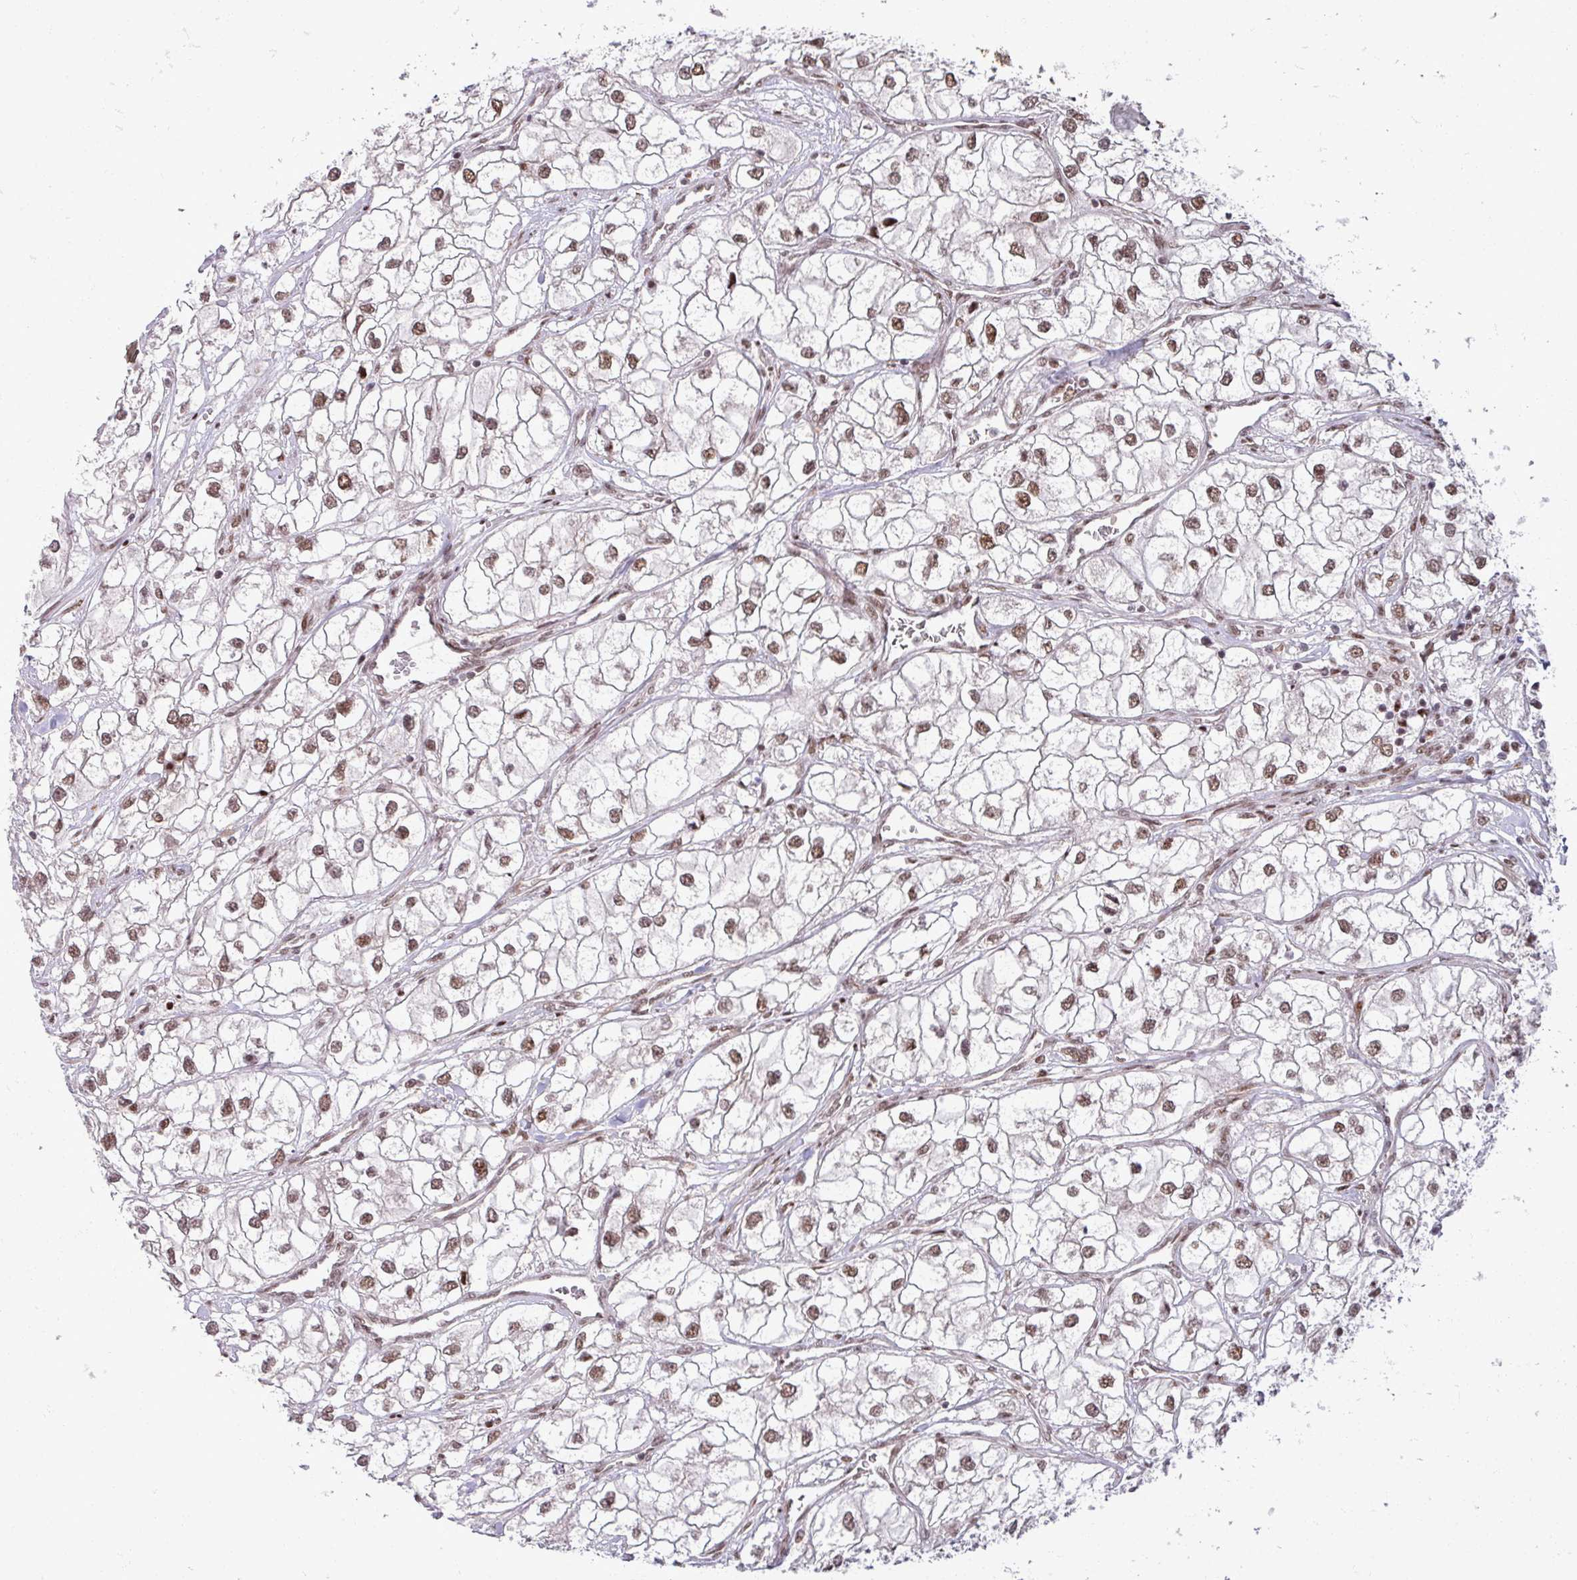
{"staining": {"intensity": "moderate", "quantity": ">75%", "location": "nuclear"}, "tissue": "renal cancer", "cell_type": "Tumor cells", "image_type": "cancer", "snomed": [{"axis": "morphology", "description": "Adenocarcinoma, NOS"}, {"axis": "topography", "description": "Kidney"}], "caption": "This histopathology image exhibits adenocarcinoma (renal) stained with IHC to label a protein in brown. The nuclear of tumor cells show moderate positivity for the protein. Nuclei are counter-stained blue.", "gene": "PTPN20", "patient": {"sex": "male", "age": 59}}